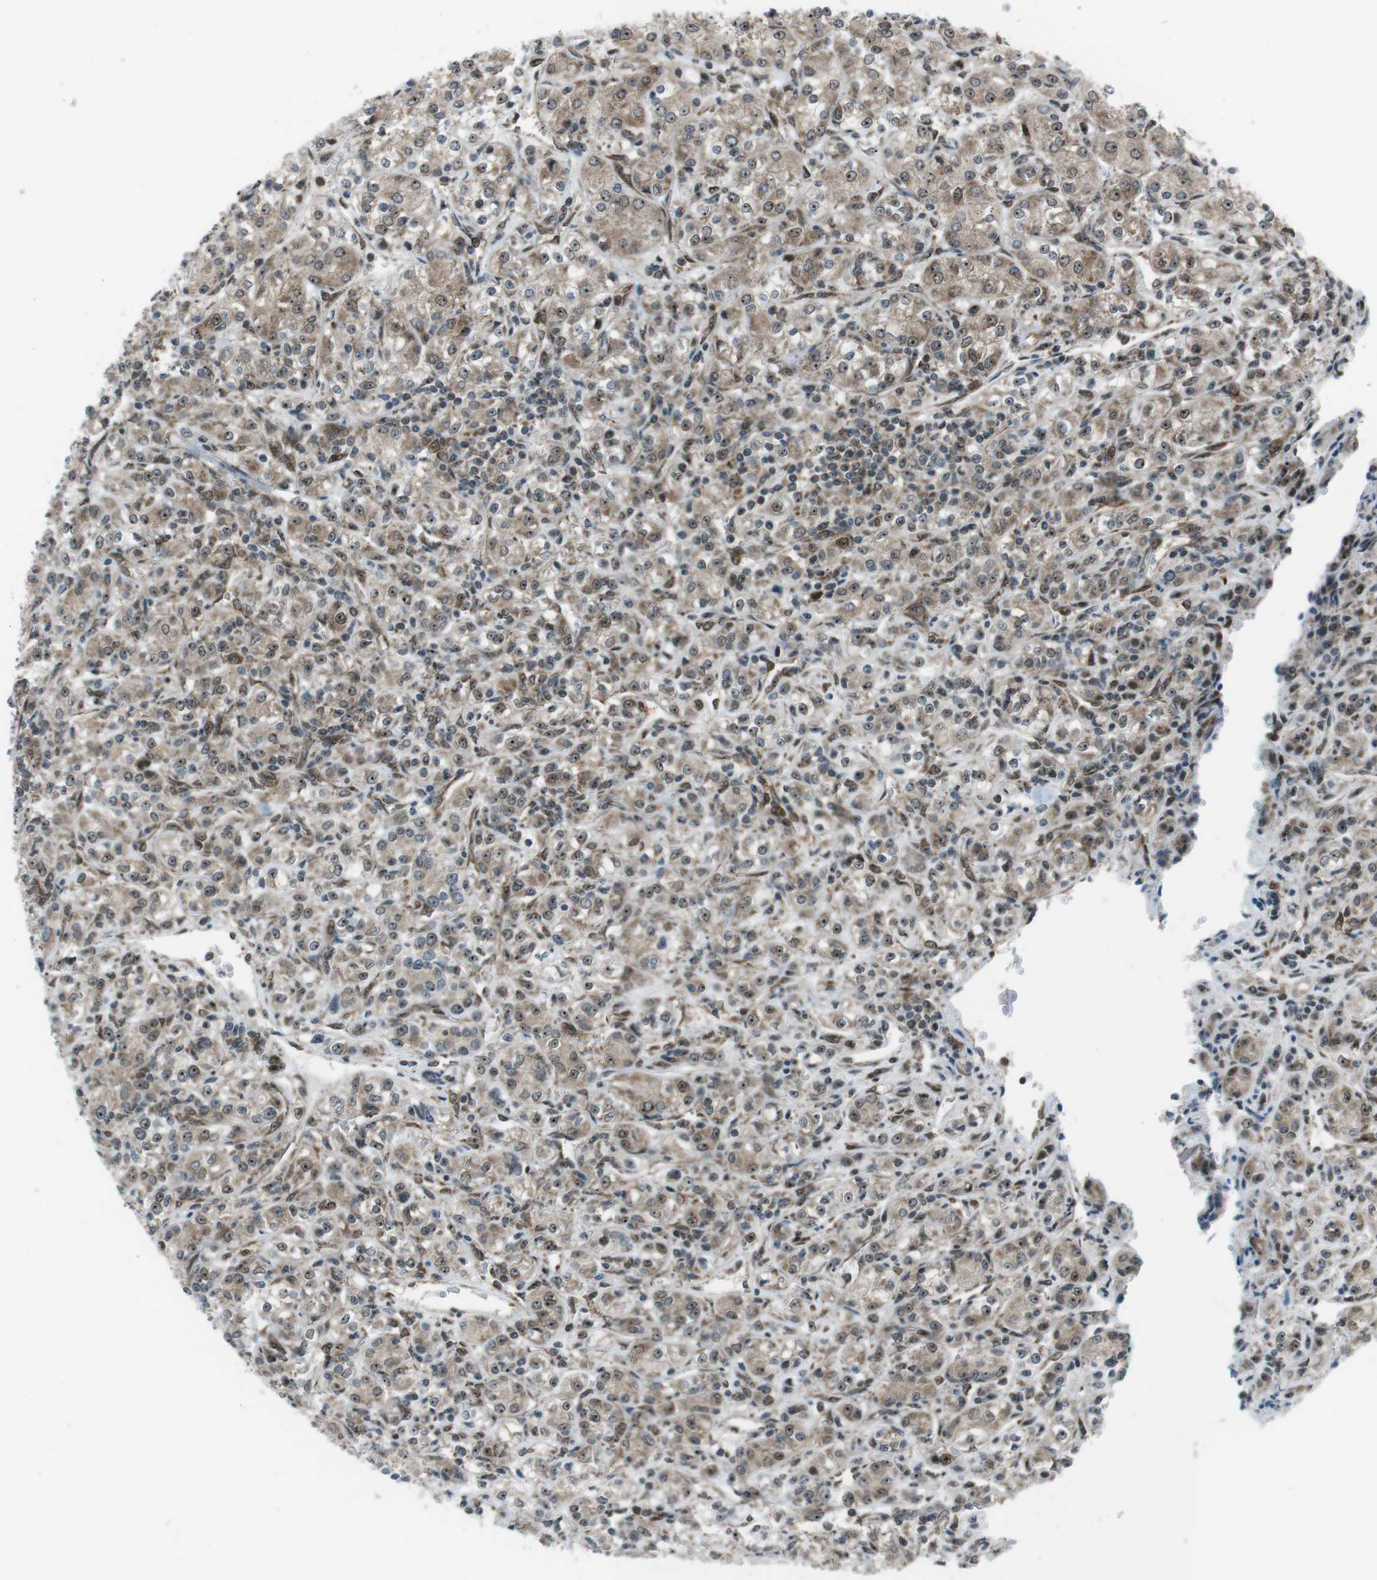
{"staining": {"intensity": "weak", "quantity": ">75%", "location": "cytoplasmic/membranous,nuclear"}, "tissue": "renal cancer", "cell_type": "Tumor cells", "image_type": "cancer", "snomed": [{"axis": "morphology", "description": "Adenocarcinoma, NOS"}, {"axis": "topography", "description": "Kidney"}], "caption": "Immunohistochemical staining of human renal adenocarcinoma shows weak cytoplasmic/membranous and nuclear protein staining in approximately >75% of tumor cells.", "gene": "CSNK1D", "patient": {"sex": "male", "age": 77}}